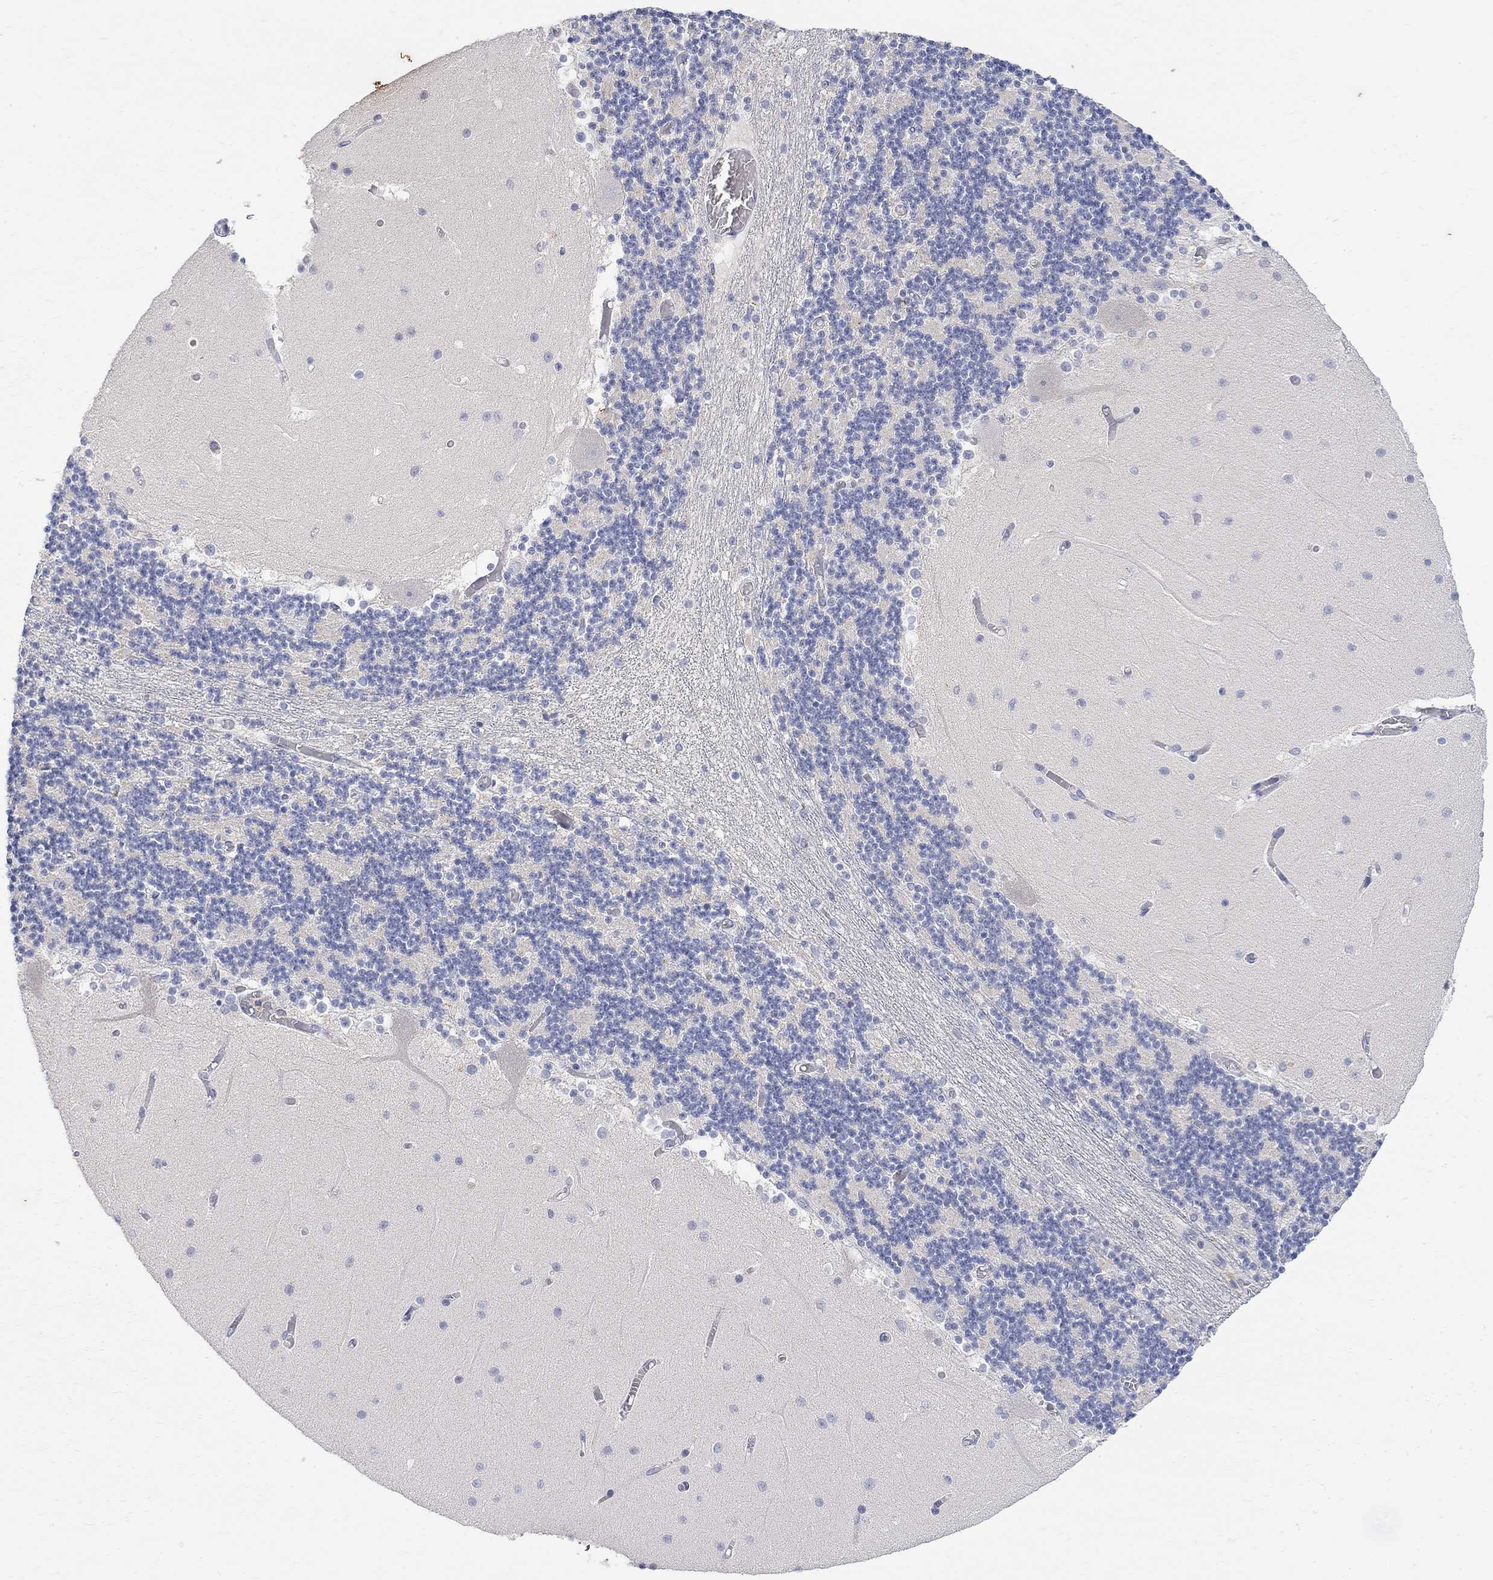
{"staining": {"intensity": "negative", "quantity": "none", "location": "none"}, "tissue": "cerebellum", "cell_type": "Cells in granular layer", "image_type": "normal", "snomed": [{"axis": "morphology", "description": "Normal tissue, NOS"}, {"axis": "topography", "description": "Cerebellum"}], "caption": "Immunohistochemical staining of normal human cerebellum demonstrates no significant staining in cells in granular layer.", "gene": "FNDC5", "patient": {"sex": "female", "age": 28}}